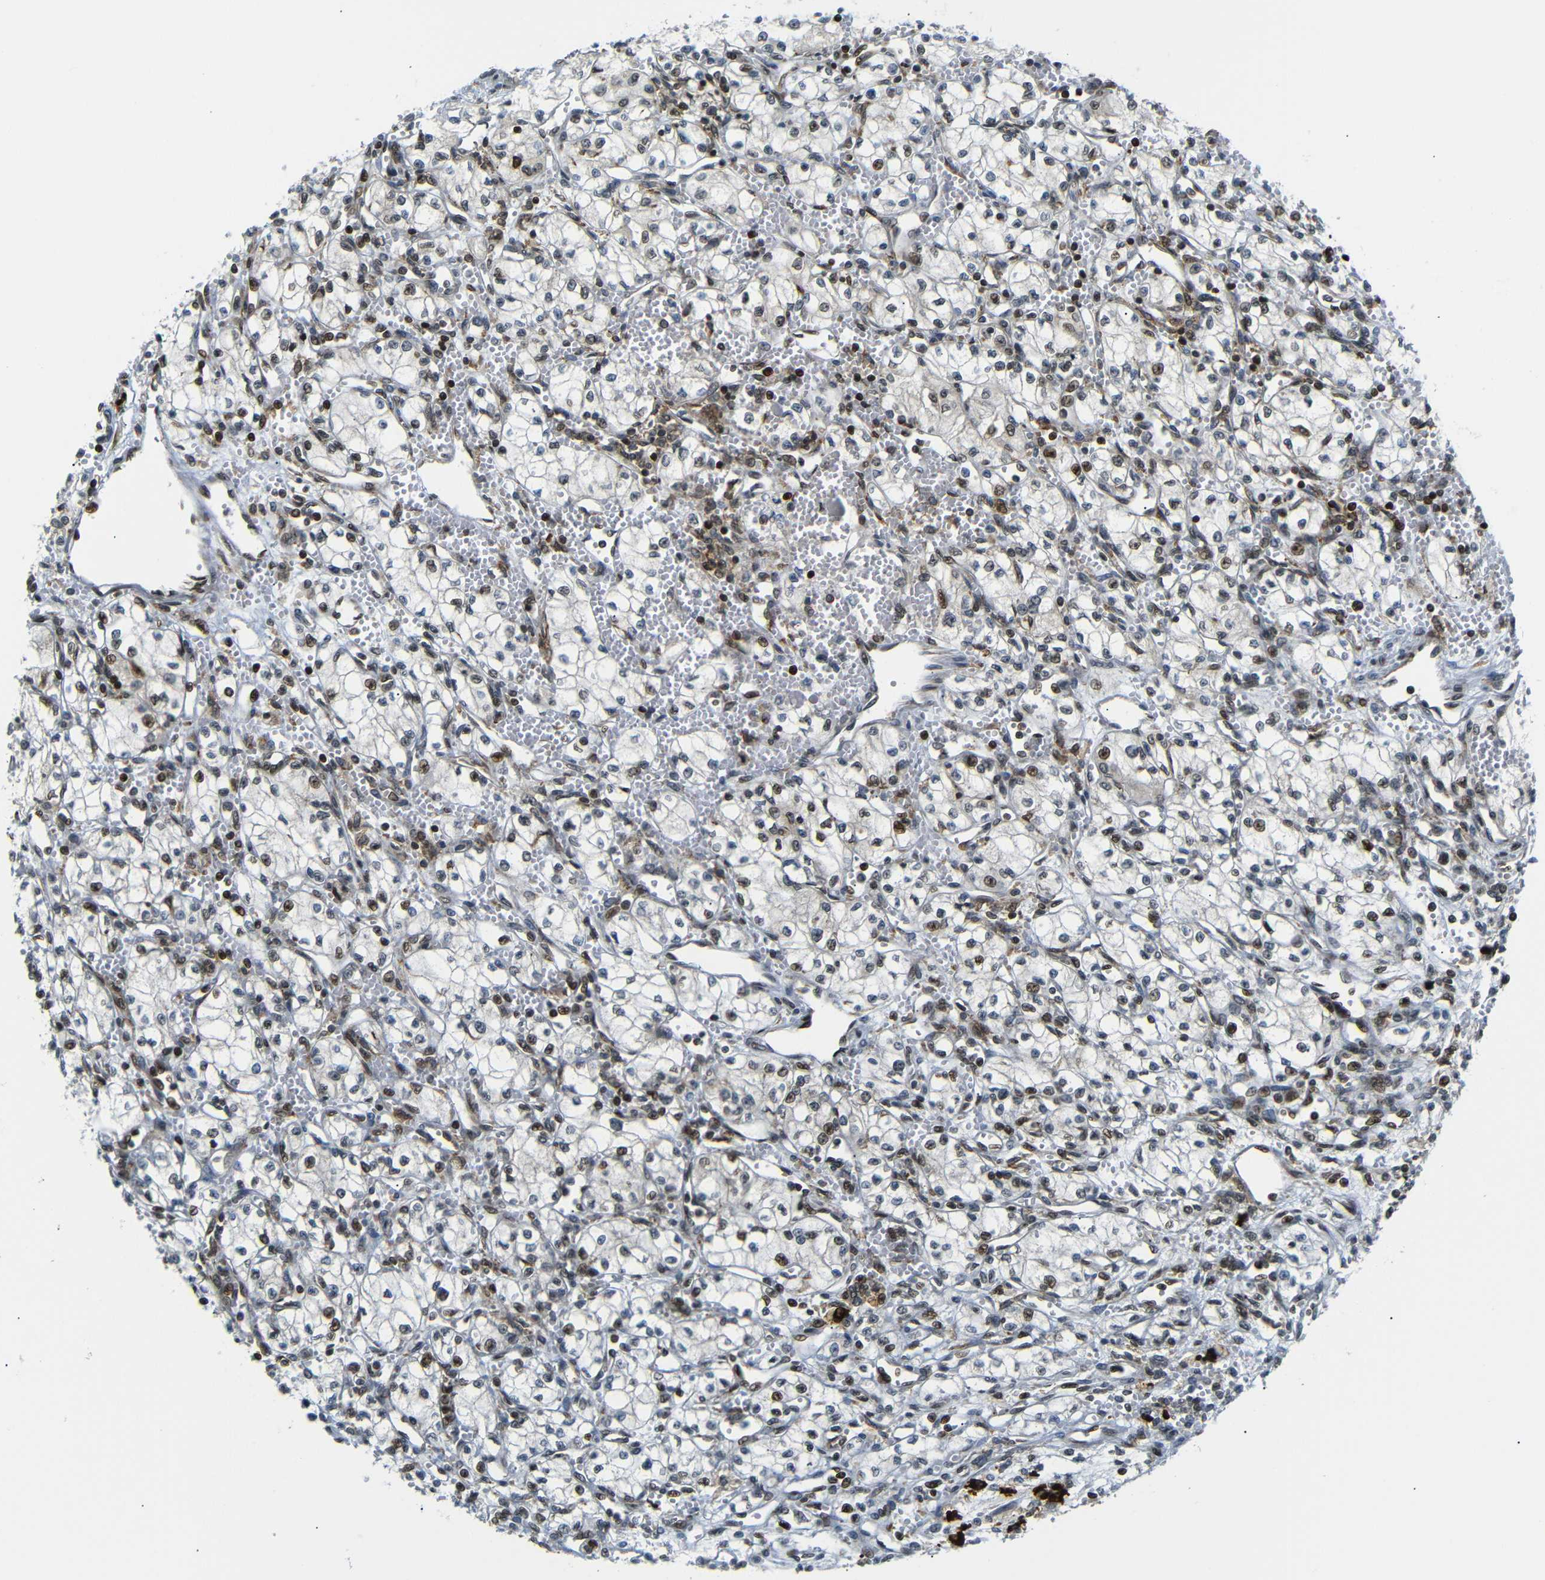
{"staining": {"intensity": "moderate", "quantity": "25%-75%", "location": "nuclear"}, "tissue": "renal cancer", "cell_type": "Tumor cells", "image_type": "cancer", "snomed": [{"axis": "morphology", "description": "Normal tissue, NOS"}, {"axis": "morphology", "description": "Adenocarcinoma, NOS"}, {"axis": "topography", "description": "Kidney"}], "caption": "An immunohistochemistry photomicrograph of tumor tissue is shown. Protein staining in brown highlights moderate nuclear positivity in renal adenocarcinoma within tumor cells. (DAB (3,3'-diaminobenzidine) = brown stain, brightfield microscopy at high magnification).", "gene": "SPCS2", "patient": {"sex": "male", "age": 59}}